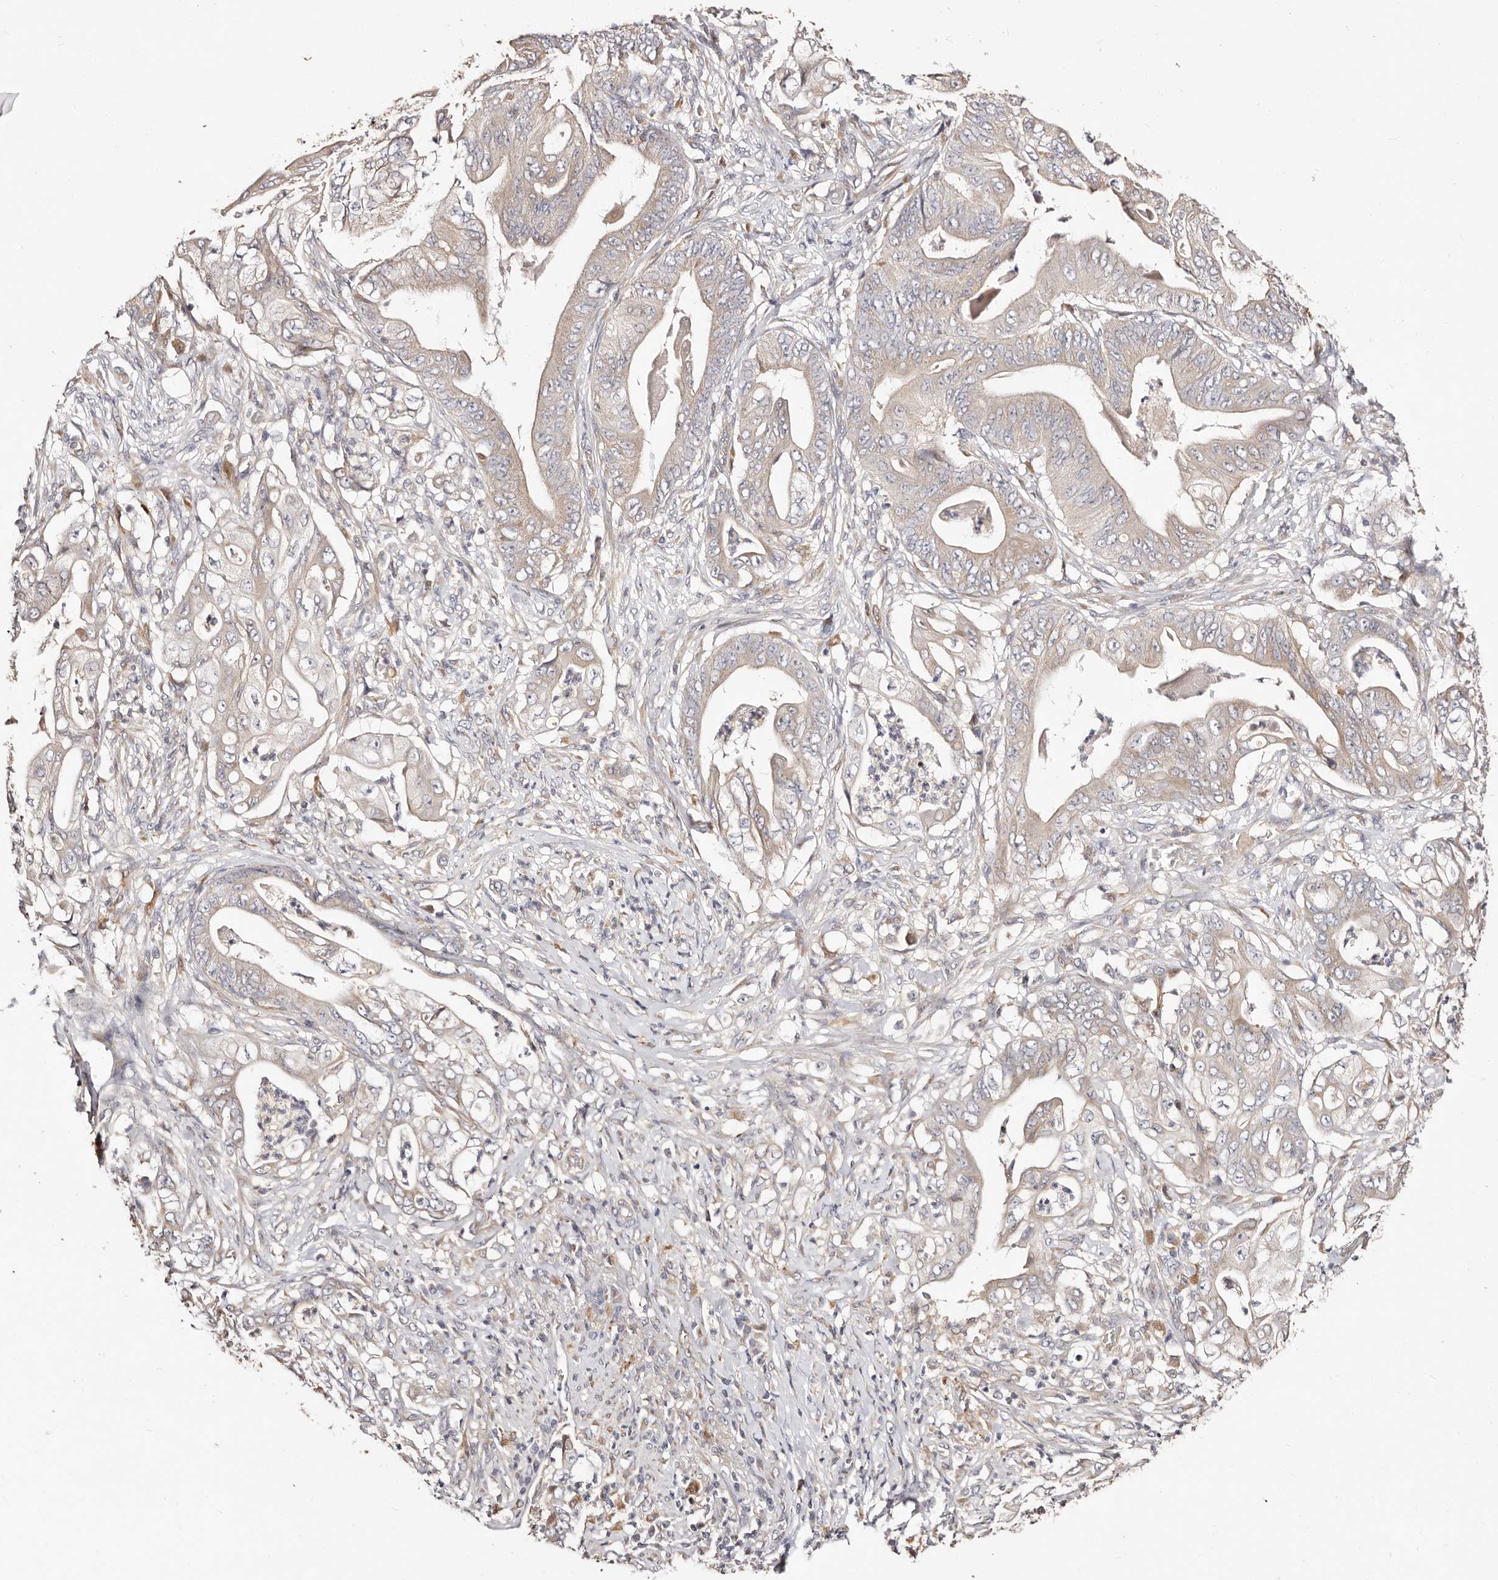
{"staining": {"intensity": "weak", "quantity": "25%-75%", "location": "cytoplasmic/membranous"}, "tissue": "stomach cancer", "cell_type": "Tumor cells", "image_type": "cancer", "snomed": [{"axis": "morphology", "description": "Adenocarcinoma, NOS"}, {"axis": "topography", "description": "Stomach"}], "caption": "Immunohistochemical staining of human stomach cancer demonstrates low levels of weak cytoplasmic/membranous protein positivity in approximately 25%-75% of tumor cells. (DAB IHC, brown staining for protein, blue staining for nuclei).", "gene": "MAPK1", "patient": {"sex": "female", "age": 73}}